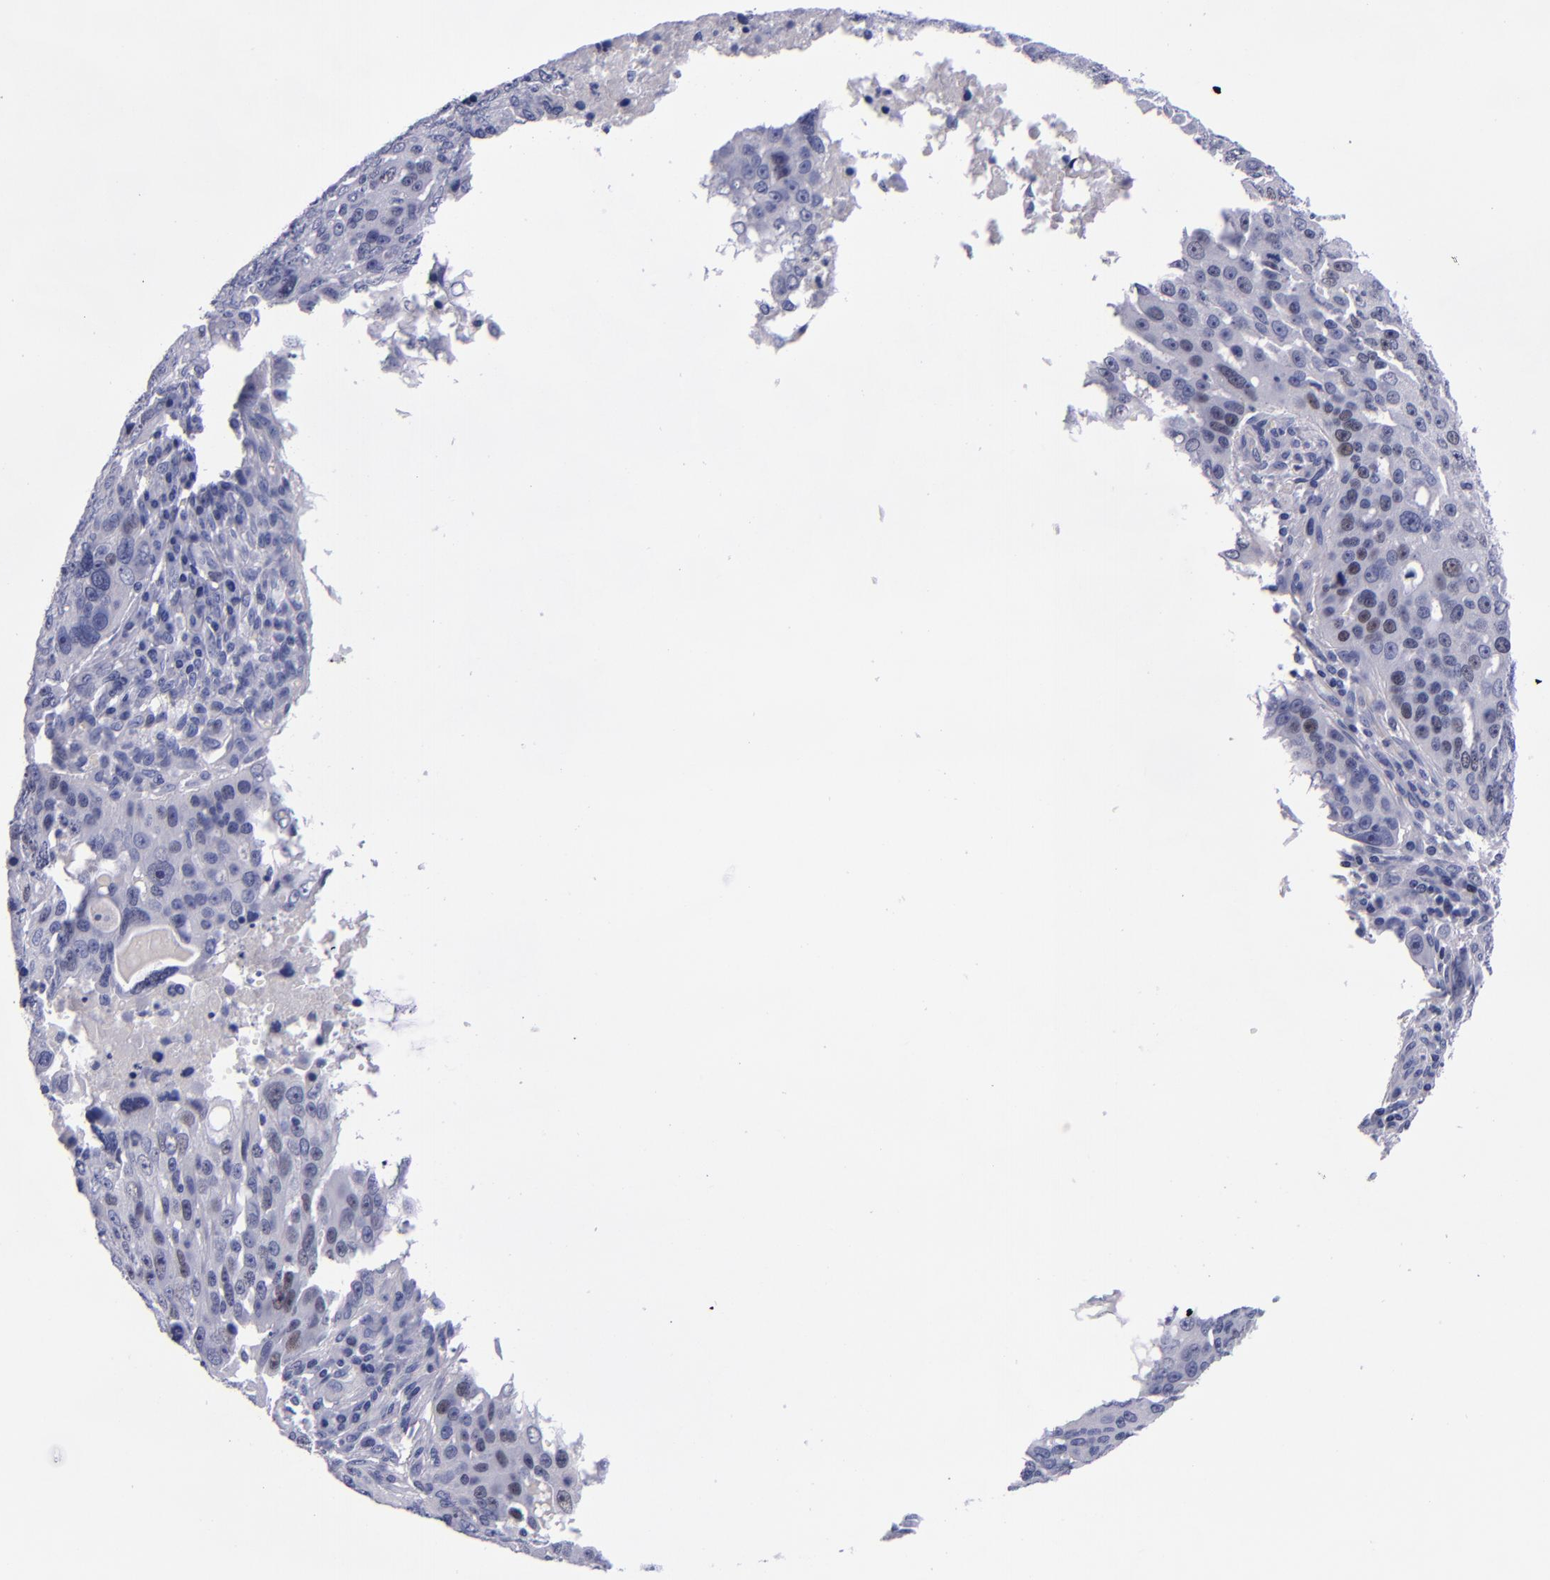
{"staining": {"intensity": "negative", "quantity": "none", "location": "none"}, "tissue": "ovarian cancer", "cell_type": "Tumor cells", "image_type": "cancer", "snomed": [{"axis": "morphology", "description": "Carcinoma, endometroid"}, {"axis": "topography", "description": "Ovary"}], "caption": "High power microscopy histopathology image of an immunohistochemistry histopathology image of ovarian cancer (endometroid carcinoma), revealing no significant positivity in tumor cells.", "gene": "MCM7", "patient": {"sex": "female", "age": 75}}